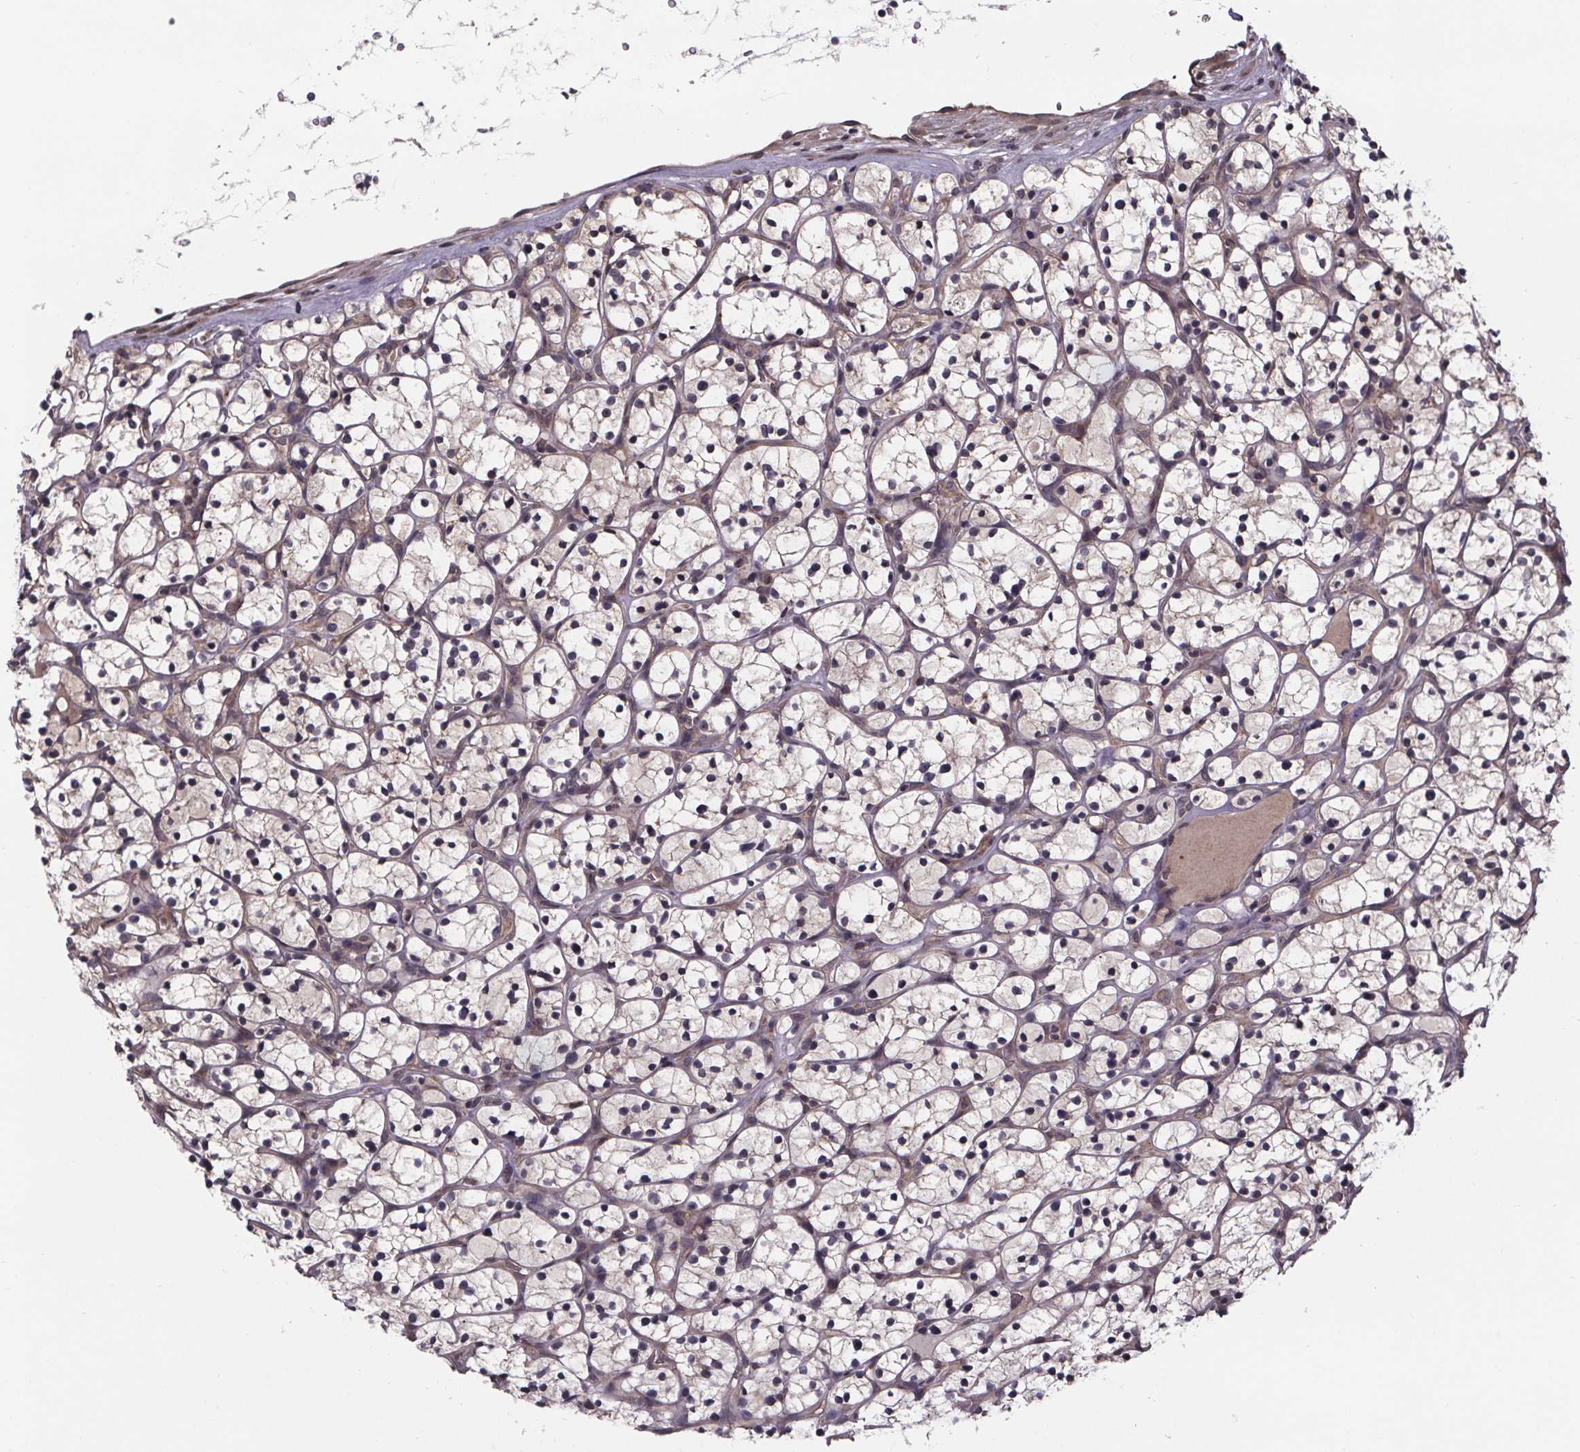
{"staining": {"intensity": "weak", "quantity": "25%-75%", "location": "cytoplasmic/membranous"}, "tissue": "renal cancer", "cell_type": "Tumor cells", "image_type": "cancer", "snomed": [{"axis": "morphology", "description": "Adenocarcinoma, NOS"}, {"axis": "topography", "description": "Kidney"}], "caption": "Renal cancer stained for a protein (brown) displays weak cytoplasmic/membranous positive expression in approximately 25%-75% of tumor cells.", "gene": "SAT1", "patient": {"sex": "female", "age": 64}}